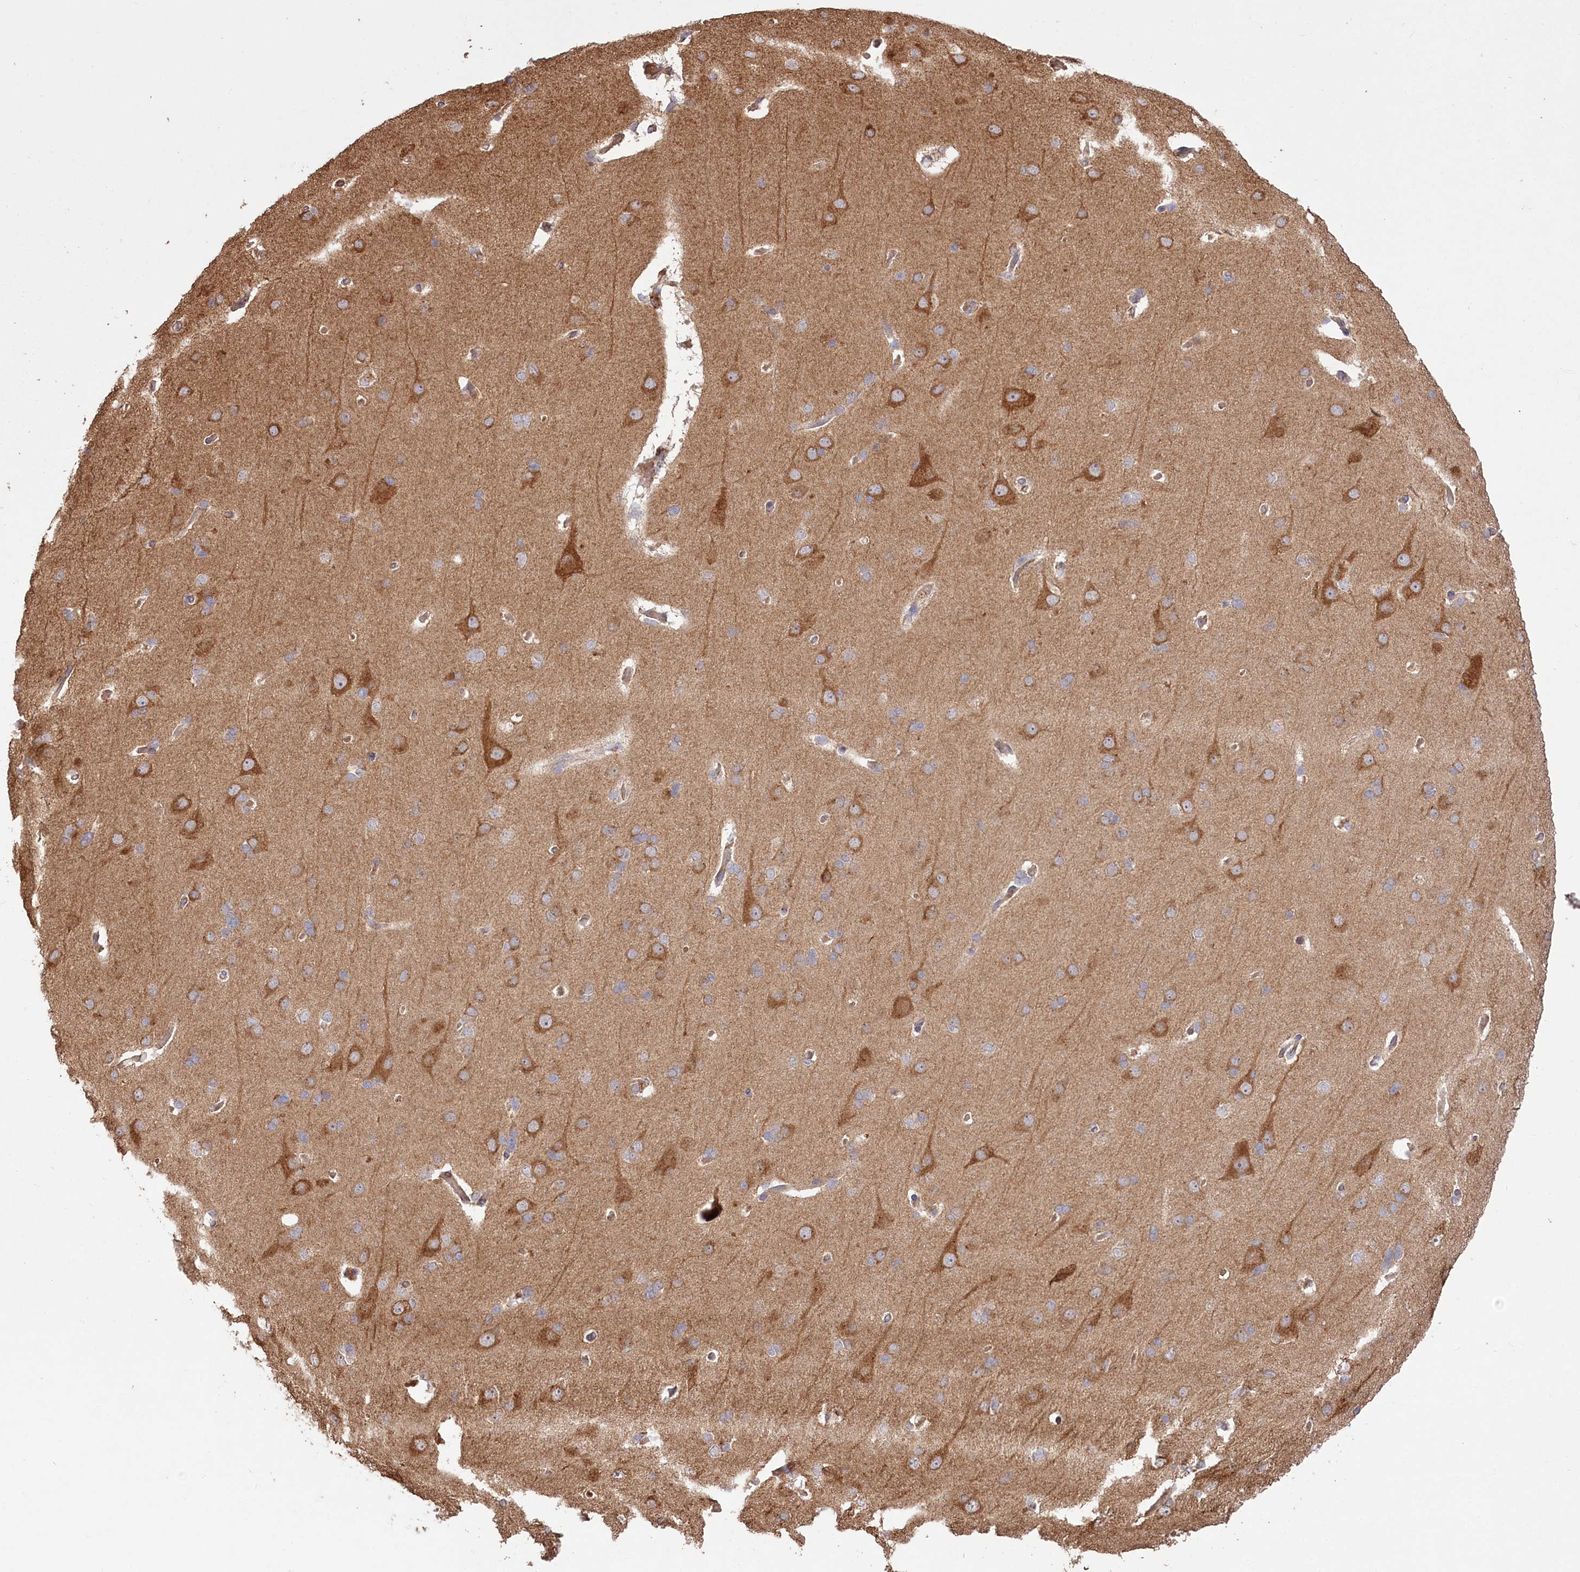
{"staining": {"intensity": "moderate", "quantity": ">75%", "location": "cytoplasmic/membranous"}, "tissue": "cerebral cortex", "cell_type": "Endothelial cells", "image_type": "normal", "snomed": [{"axis": "morphology", "description": "Normal tissue, NOS"}, {"axis": "topography", "description": "Cerebral cortex"}], "caption": "IHC staining of unremarkable cerebral cortex, which reveals medium levels of moderate cytoplasmic/membranous staining in about >75% of endothelial cells indicating moderate cytoplasmic/membranous protein positivity. The staining was performed using DAB (brown) for protein detection and nuclei were counterstained in hematoxylin (blue).", "gene": "PRSS53", "patient": {"sex": "male", "age": 62}}